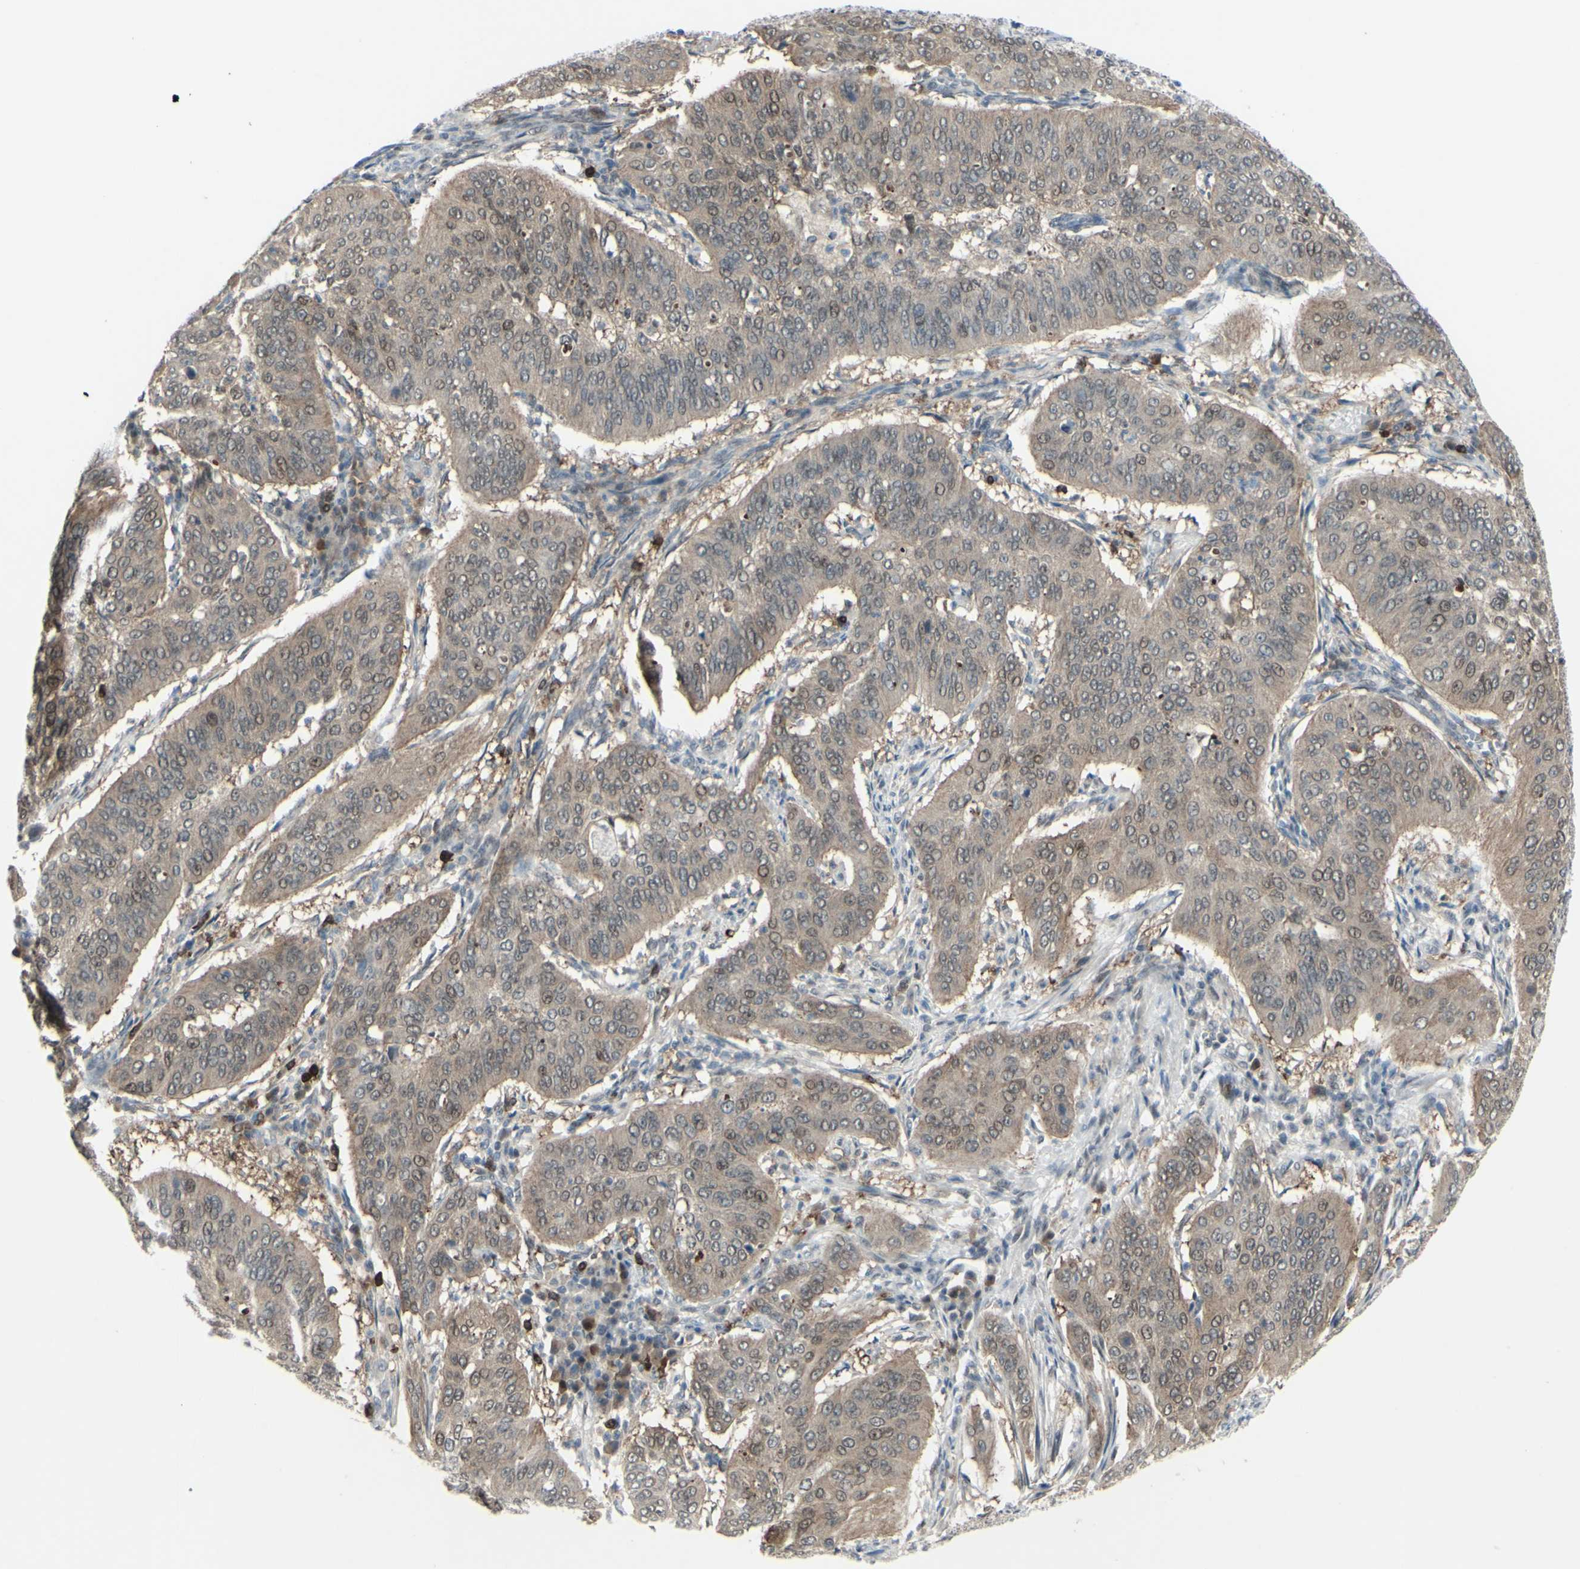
{"staining": {"intensity": "moderate", "quantity": ">75%", "location": "cytoplasmic/membranous"}, "tissue": "cervical cancer", "cell_type": "Tumor cells", "image_type": "cancer", "snomed": [{"axis": "morphology", "description": "Normal tissue, NOS"}, {"axis": "morphology", "description": "Squamous cell carcinoma, NOS"}, {"axis": "topography", "description": "Cervix"}], "caption": "Immunohistochemistry (DAB) staining of cervical squamous cell carcinoma reveals moderate cytoplasmic/membranous protein expression in approximately >75% of tumor cells.", "gene": "ETNK1", "patient": {"sex": "female", "age": 39}}